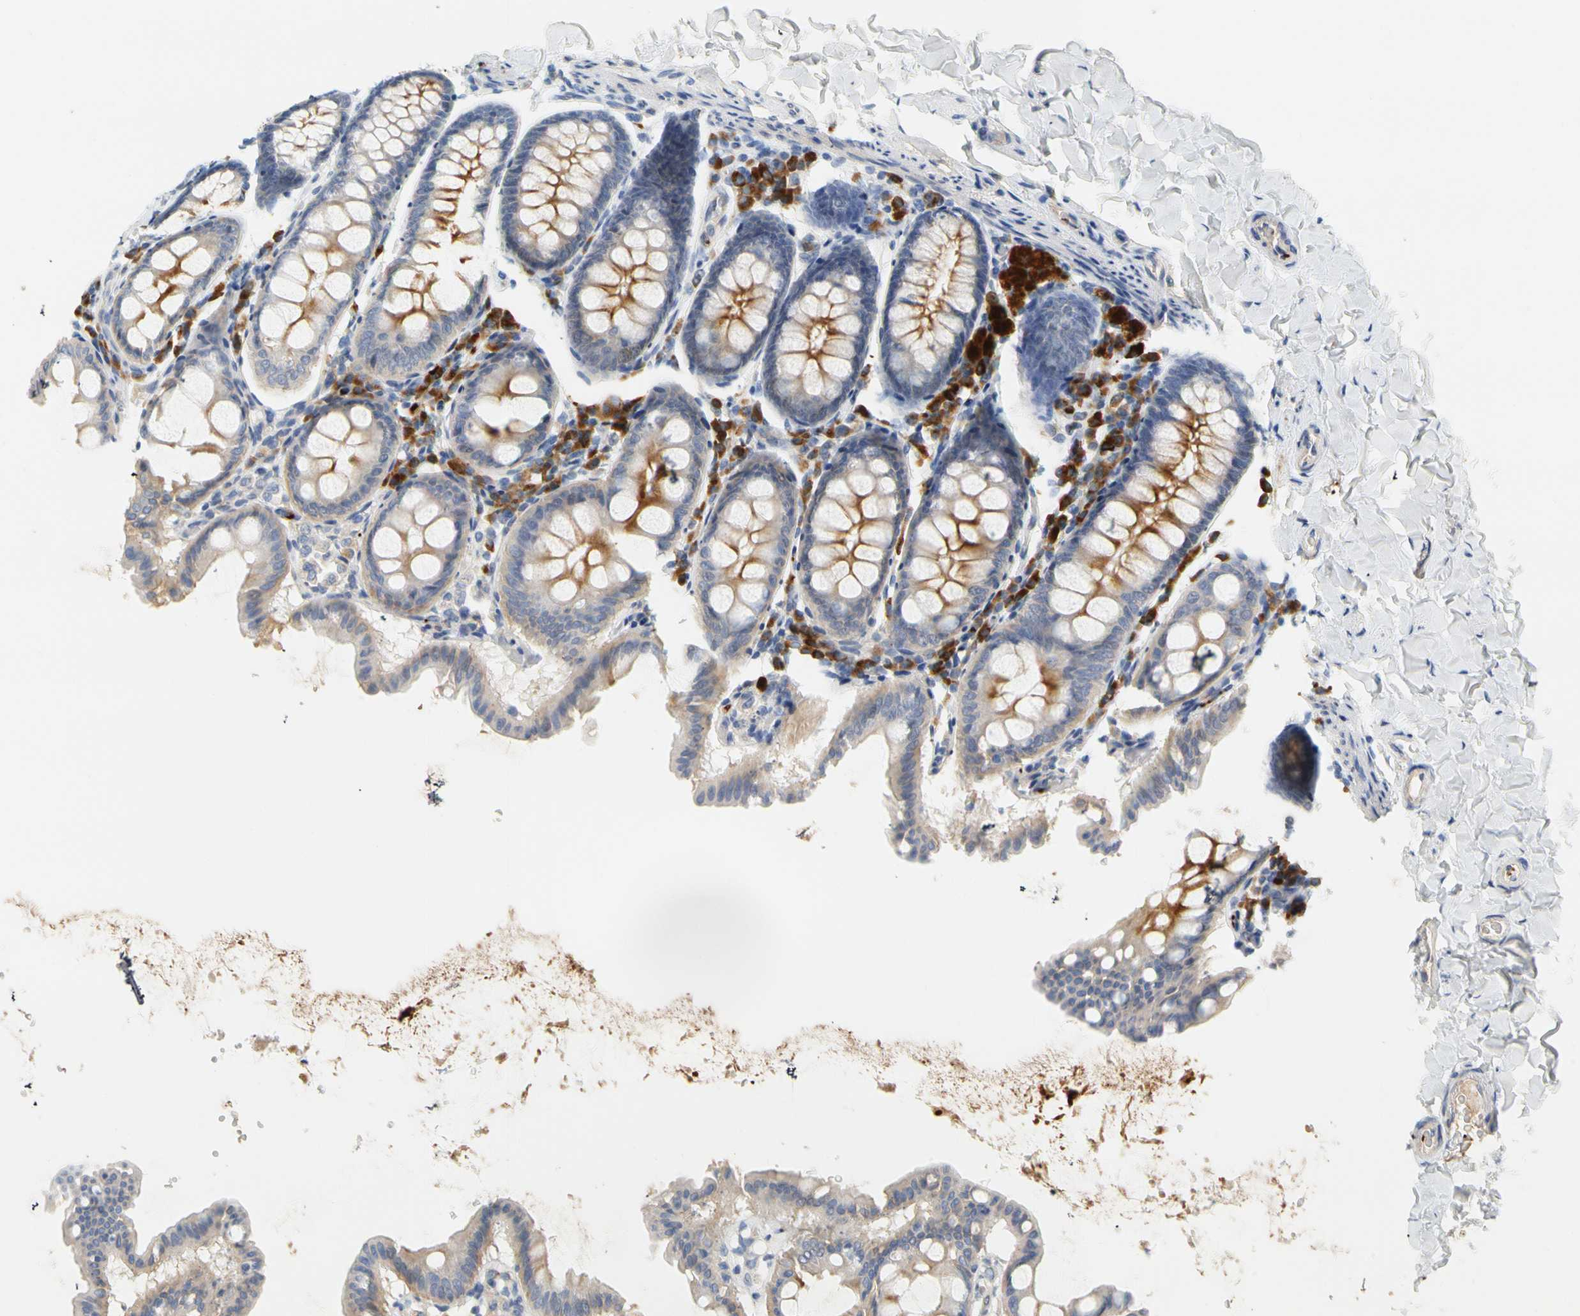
{"staining": {"intensity": "negative", "quantity": "none", "location": "none"}, "tissue": "colon", "cell_type": "Endothelial cells", "image_type": "normal", "snomed": [{"axis": "morphology", "description": "Normal tissue, NOS"}, {"axis": "topography", "description": "Colon"}], "caption": "Endothelial cells show no significant positivity in benign colon. (IHC, brightfield microscopy, high magnification).", "gene": "ENSG00000288796", "patient": {"sex": "female", "age": 61}}